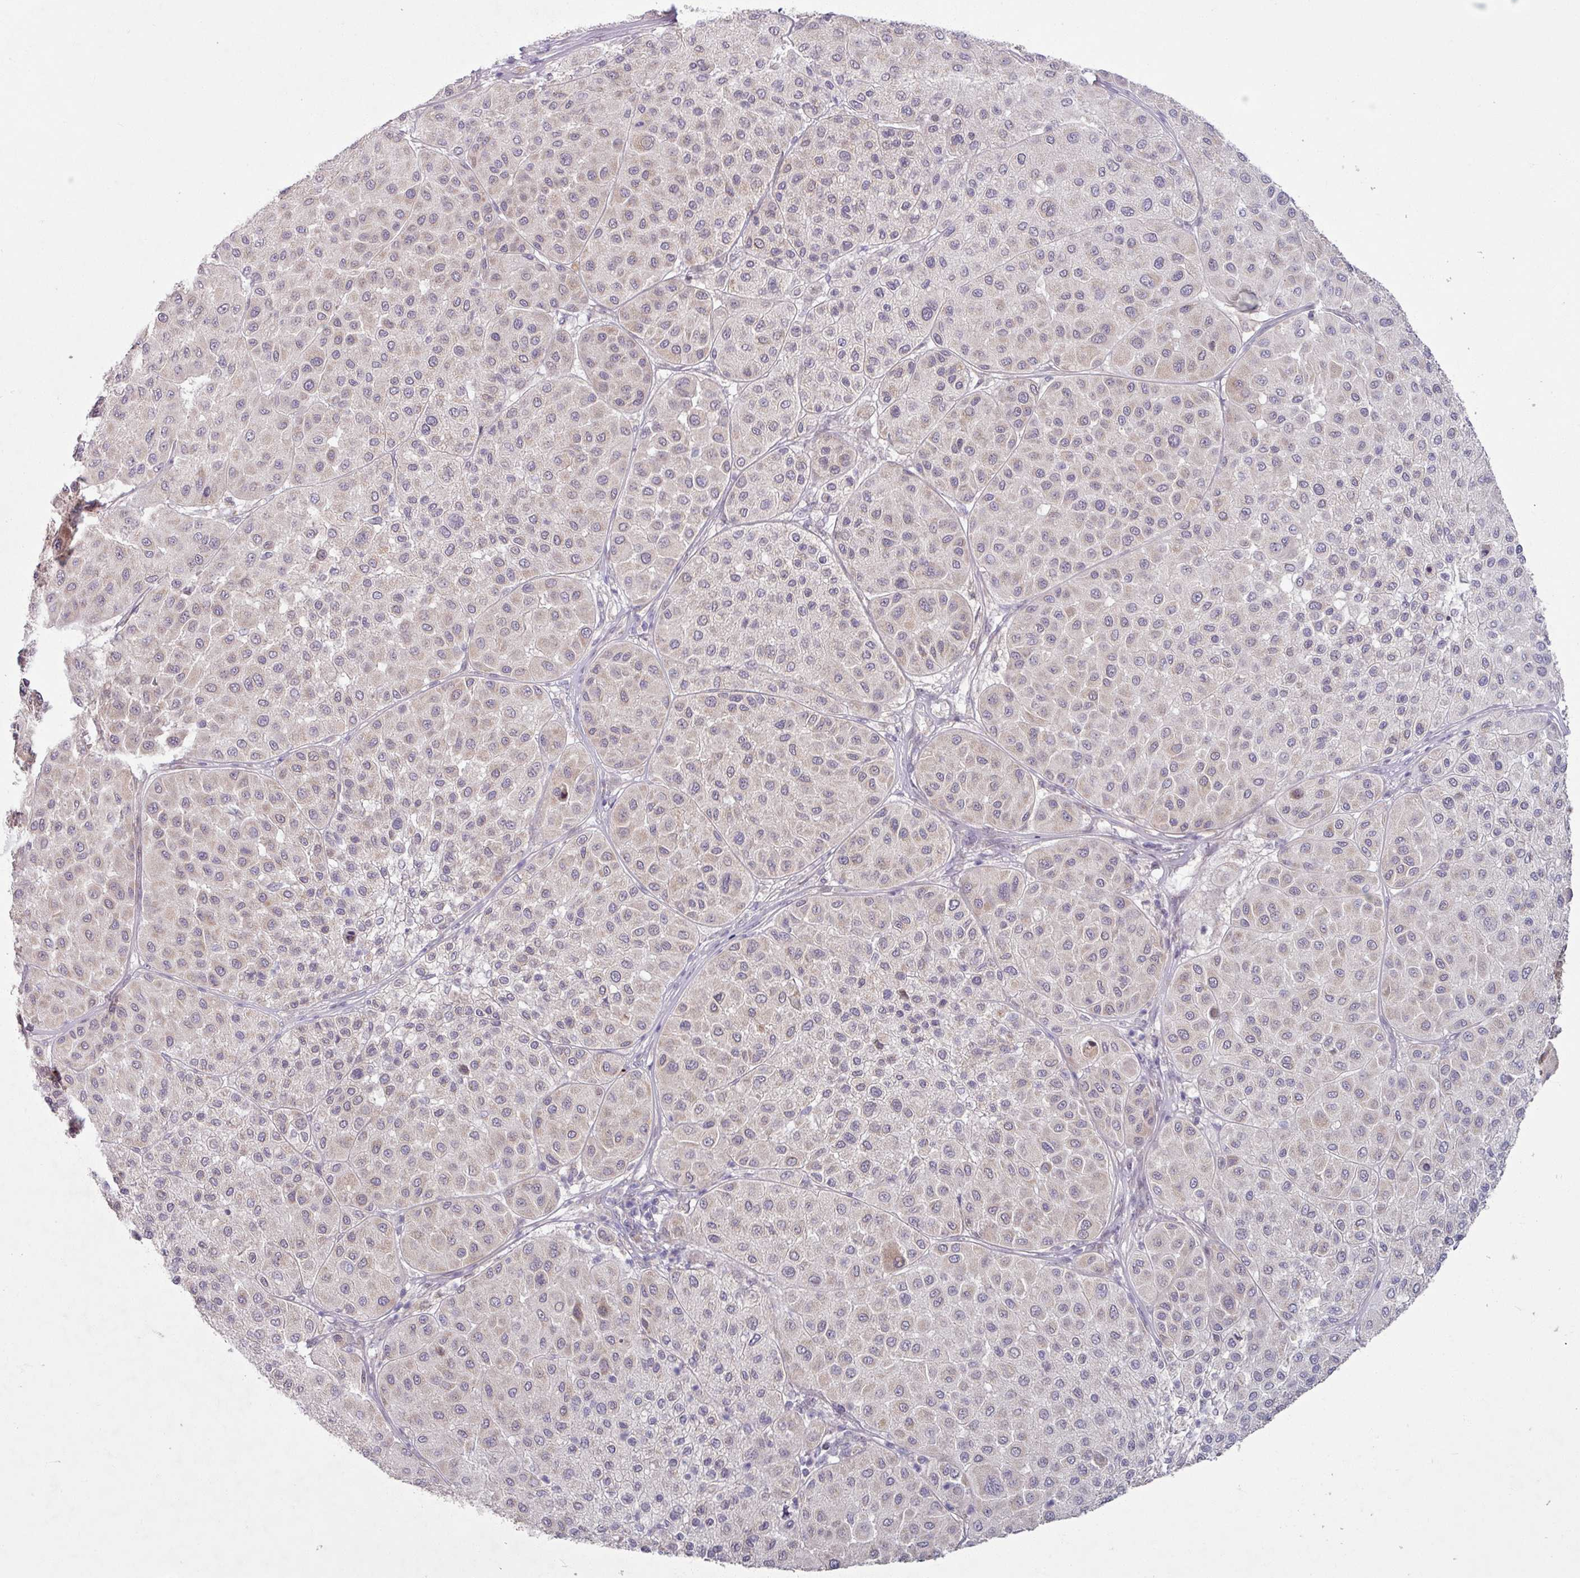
{"staining": {"intensity": "negative", "quantity": "none", "location": "none"}, "tissue": "melanoma", "cell_type": "Tumor cells", "image_type": "cancer", "snomed": [{"axis": "morphology", "description": "Malignant melanoma, Metastatic site"}, {"axis": "topography", "description": "Smooth muscle"}], "caption": "Immunohistochemistry (IHC) photomicrograph of melanoma stained for a protein (brown), which exhibits no positivity in tumor cells.", "gene": "OGFOD3", "patient": {"sex": "male", "age": 41}}